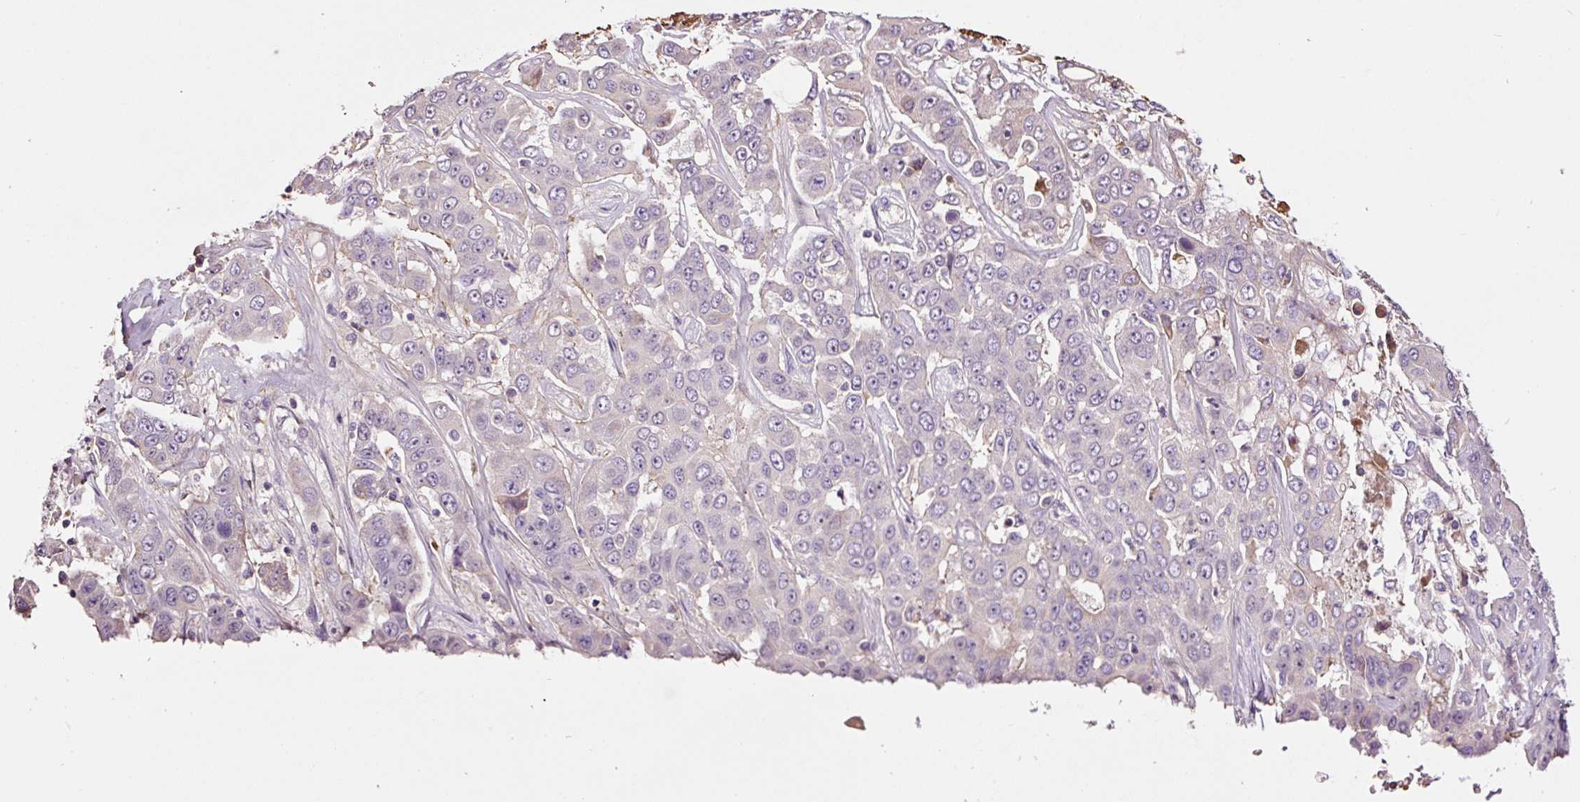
{"staining": {"intensity": "negative", "quantity": "none", "location": "none"}, "tissue": "liver cancer", "cell_type": "Tumor cells", "image_type": "cancer", "snomed": [{"axis": "morphology", "description": "Cholangiocarcinoma"}, {"axis": "topography", "description": "Liver"}], "caption": "Tumor cells show no significant protein staining in liver cancer.", "gene": "TMEM235", "patient": {"sex": "female", "age": 52}}